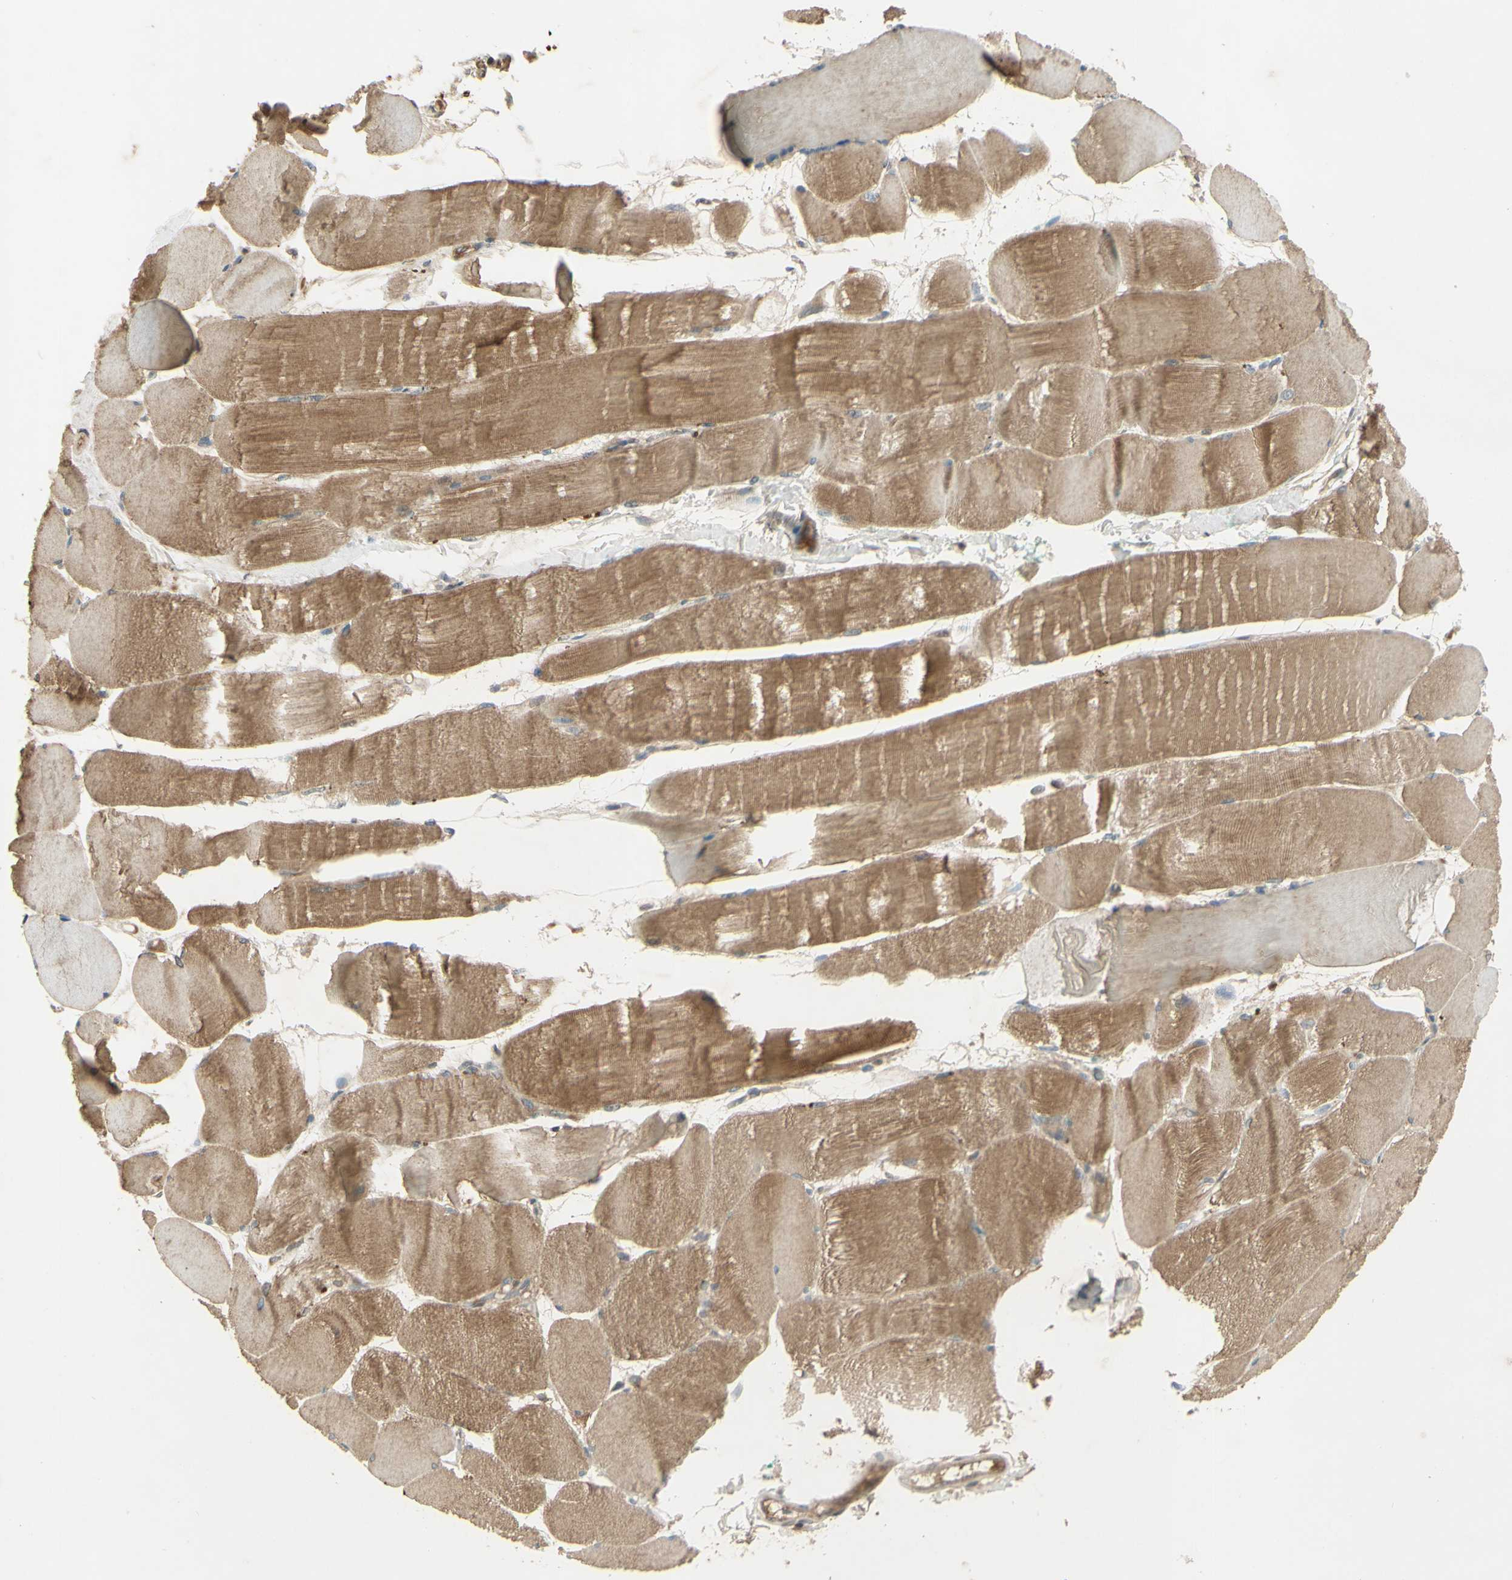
{"staining": {"intensity": "moderate", "quantity": ">75%", "location": "cytoplasmic/membranous"}, "tissue": "skeletal muscle", "cell_type": "Myocytes", "image_type": "normal", "snomed": [{"axis": "morphology", "description": "Normal tissue, NOS"}, {"axis": "morphology", "description": "Squamous cell carcinoma, NOS"}, {"axis": "topography", "description": "Skeletal muscle"}], "caption": "Immunohistochemical staining of unremarkable skeletal muscle demonstrates moderate cytoplasmic/membranous protein expression in about >75% of myocytes.", "gene": "RAD18", "patient": {"sex": "male", "age": 51}}